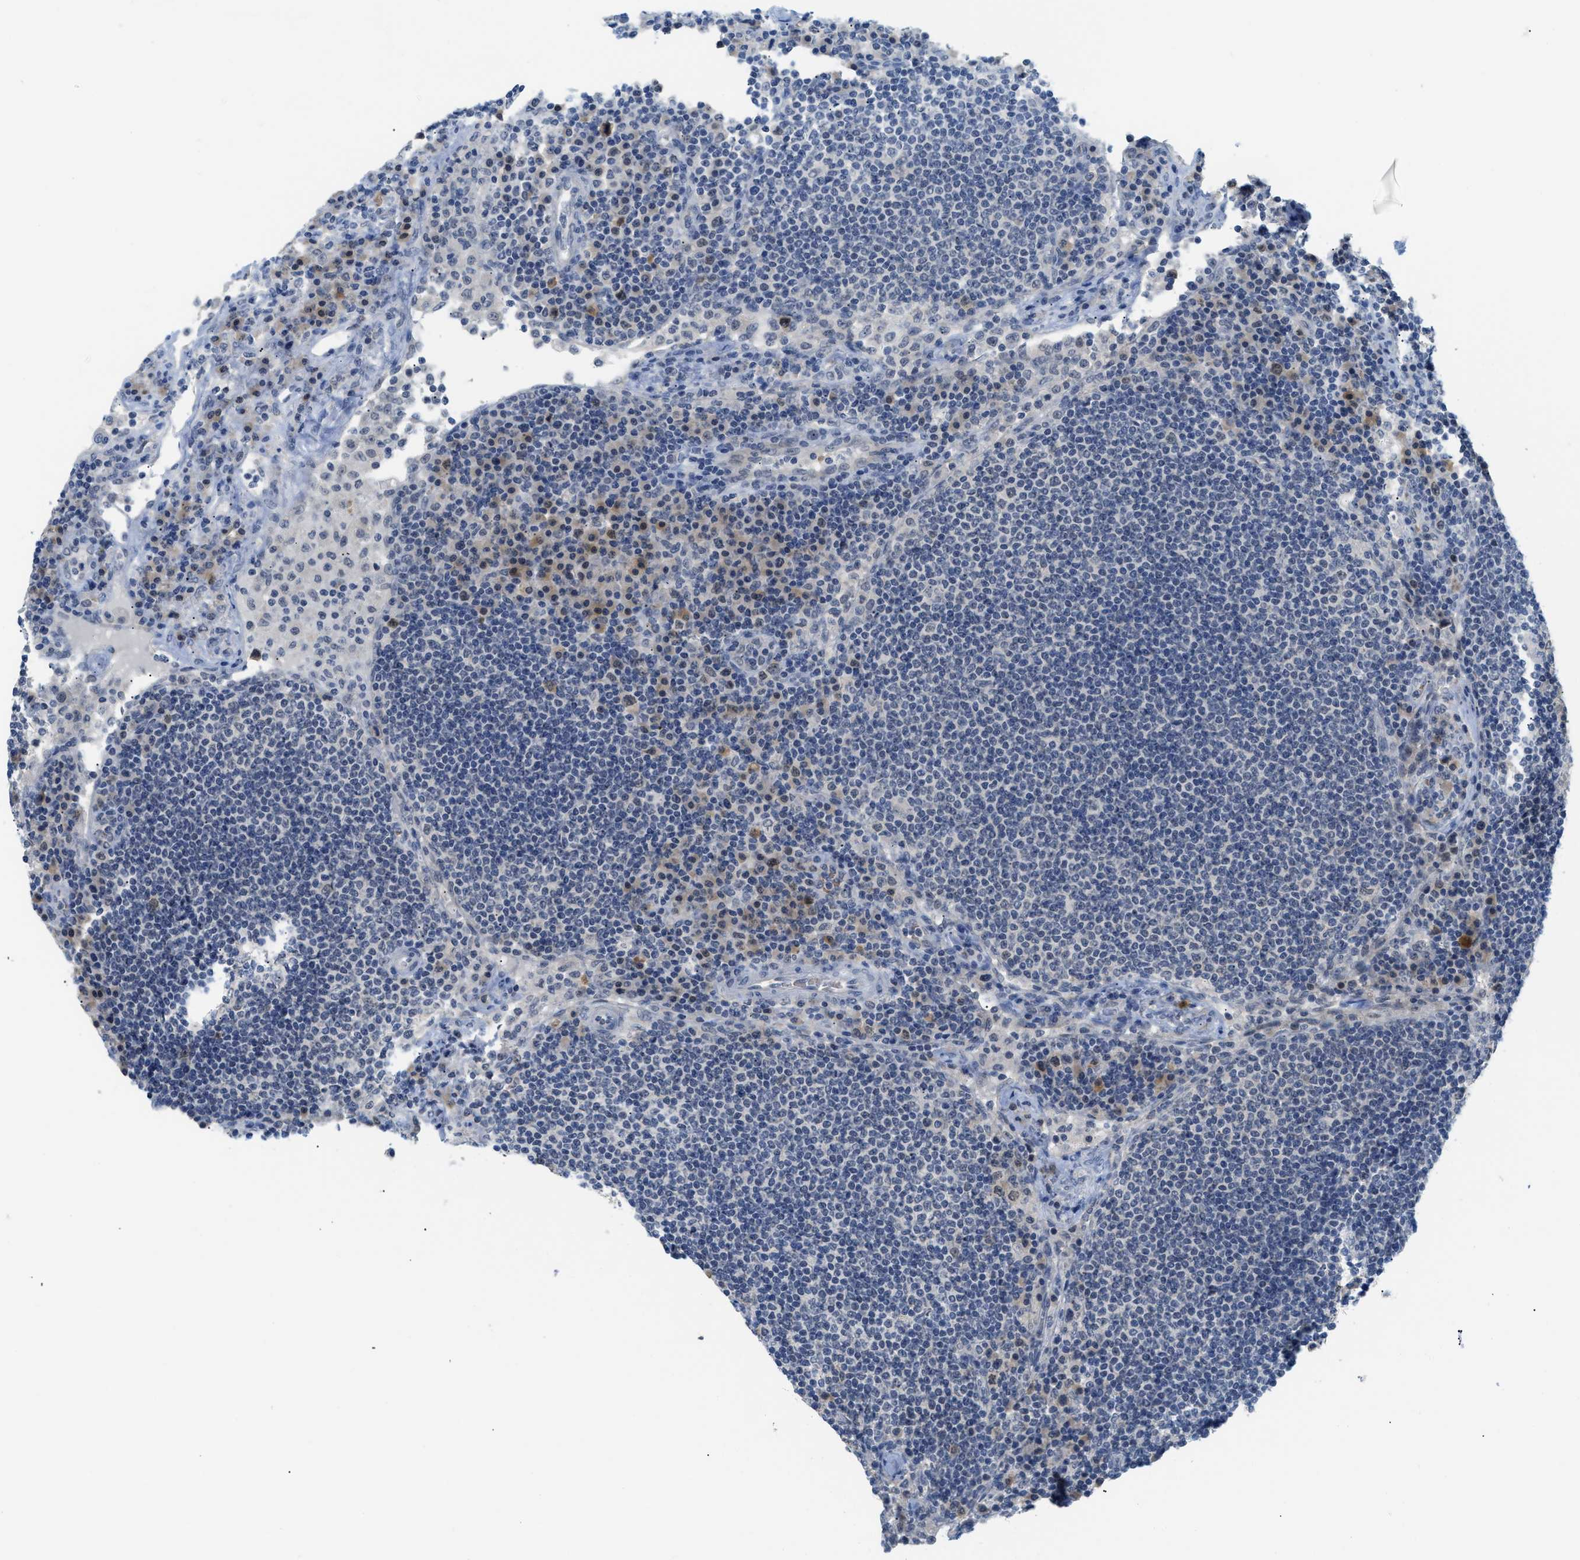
{"staining": {"intensity": "weak", "quantity": "<25%", "location": "cytoplasmic/membranous"}, "tissue": "lymph node", "cell_type": "Germinal center cells", "image_type": "normal", "snomed": [{"axis": "morphology", "description": "Normal tissue, NOS"}, {"axis": "topography", "description": "Lymph node"}], "caption": "Immunohistochemistry micrograph of normal lymph node stained for a protein (brown), which exhibits no positivity in germinal center cells.", "gene": "PSAT1", "patient": {"sex": "female", "age": 53}}